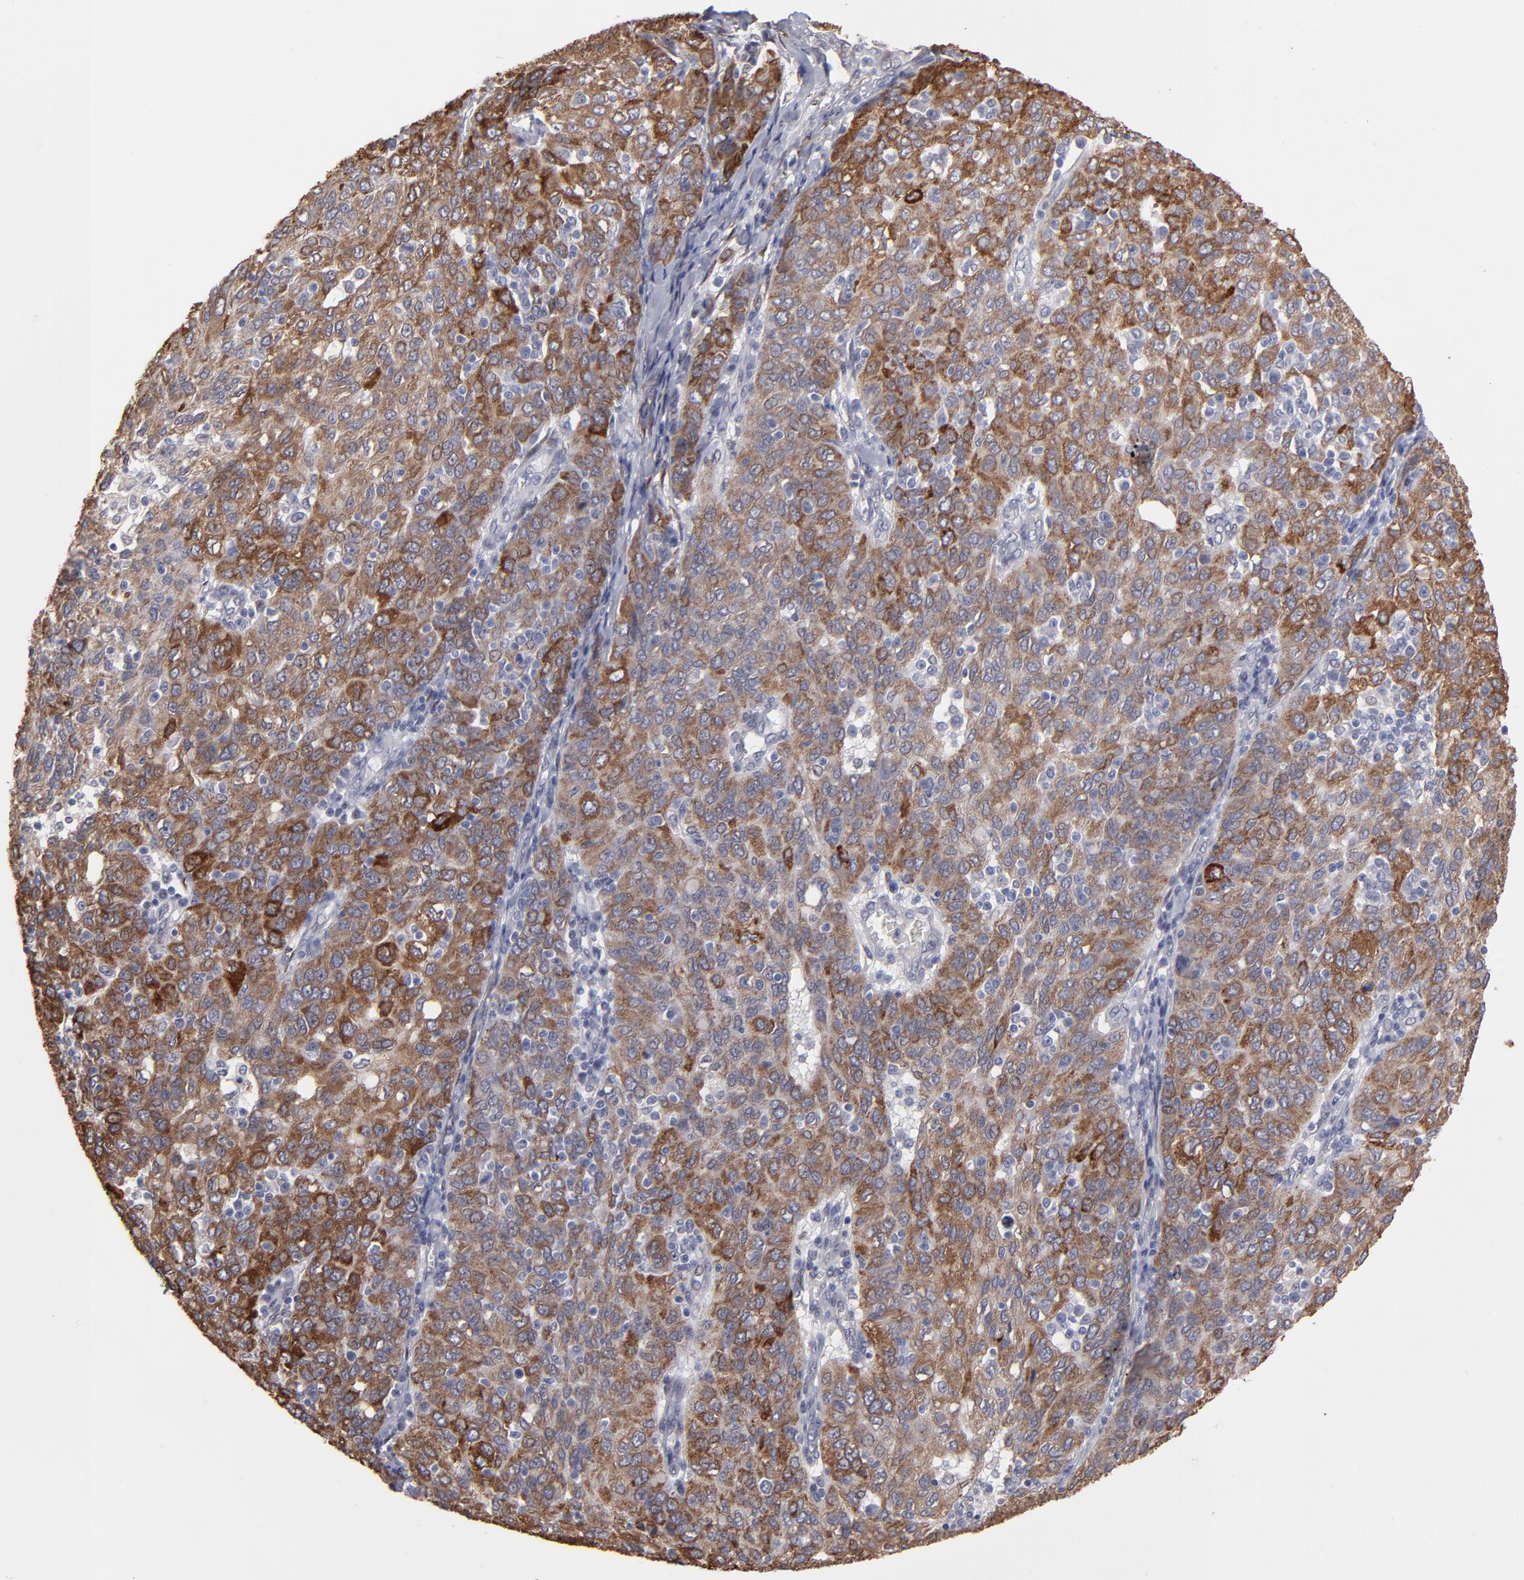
{"staining": {"intensity": "strong", "quantity": "<25%", "location": "cytoplasmic/membranous"}, "tissue": "ovarian cancer", "cell_type": "Tumor cells", "image_type": "cancer", "snomed": [{"axis": "morphology", "description": "Carcinoma, endometroid"}, {"axis": "topography", "description": "Ovary"}], "caption": "Ovarian cancer (endometroid carcinoma) stained with immunohistochemistry (IHC) demonstrates strong cytoplasmic/membranous expression in approximately <25% of tumor cells.", "gene": "PGRMC1", "patient": {"sex": "female", "age": 50}}